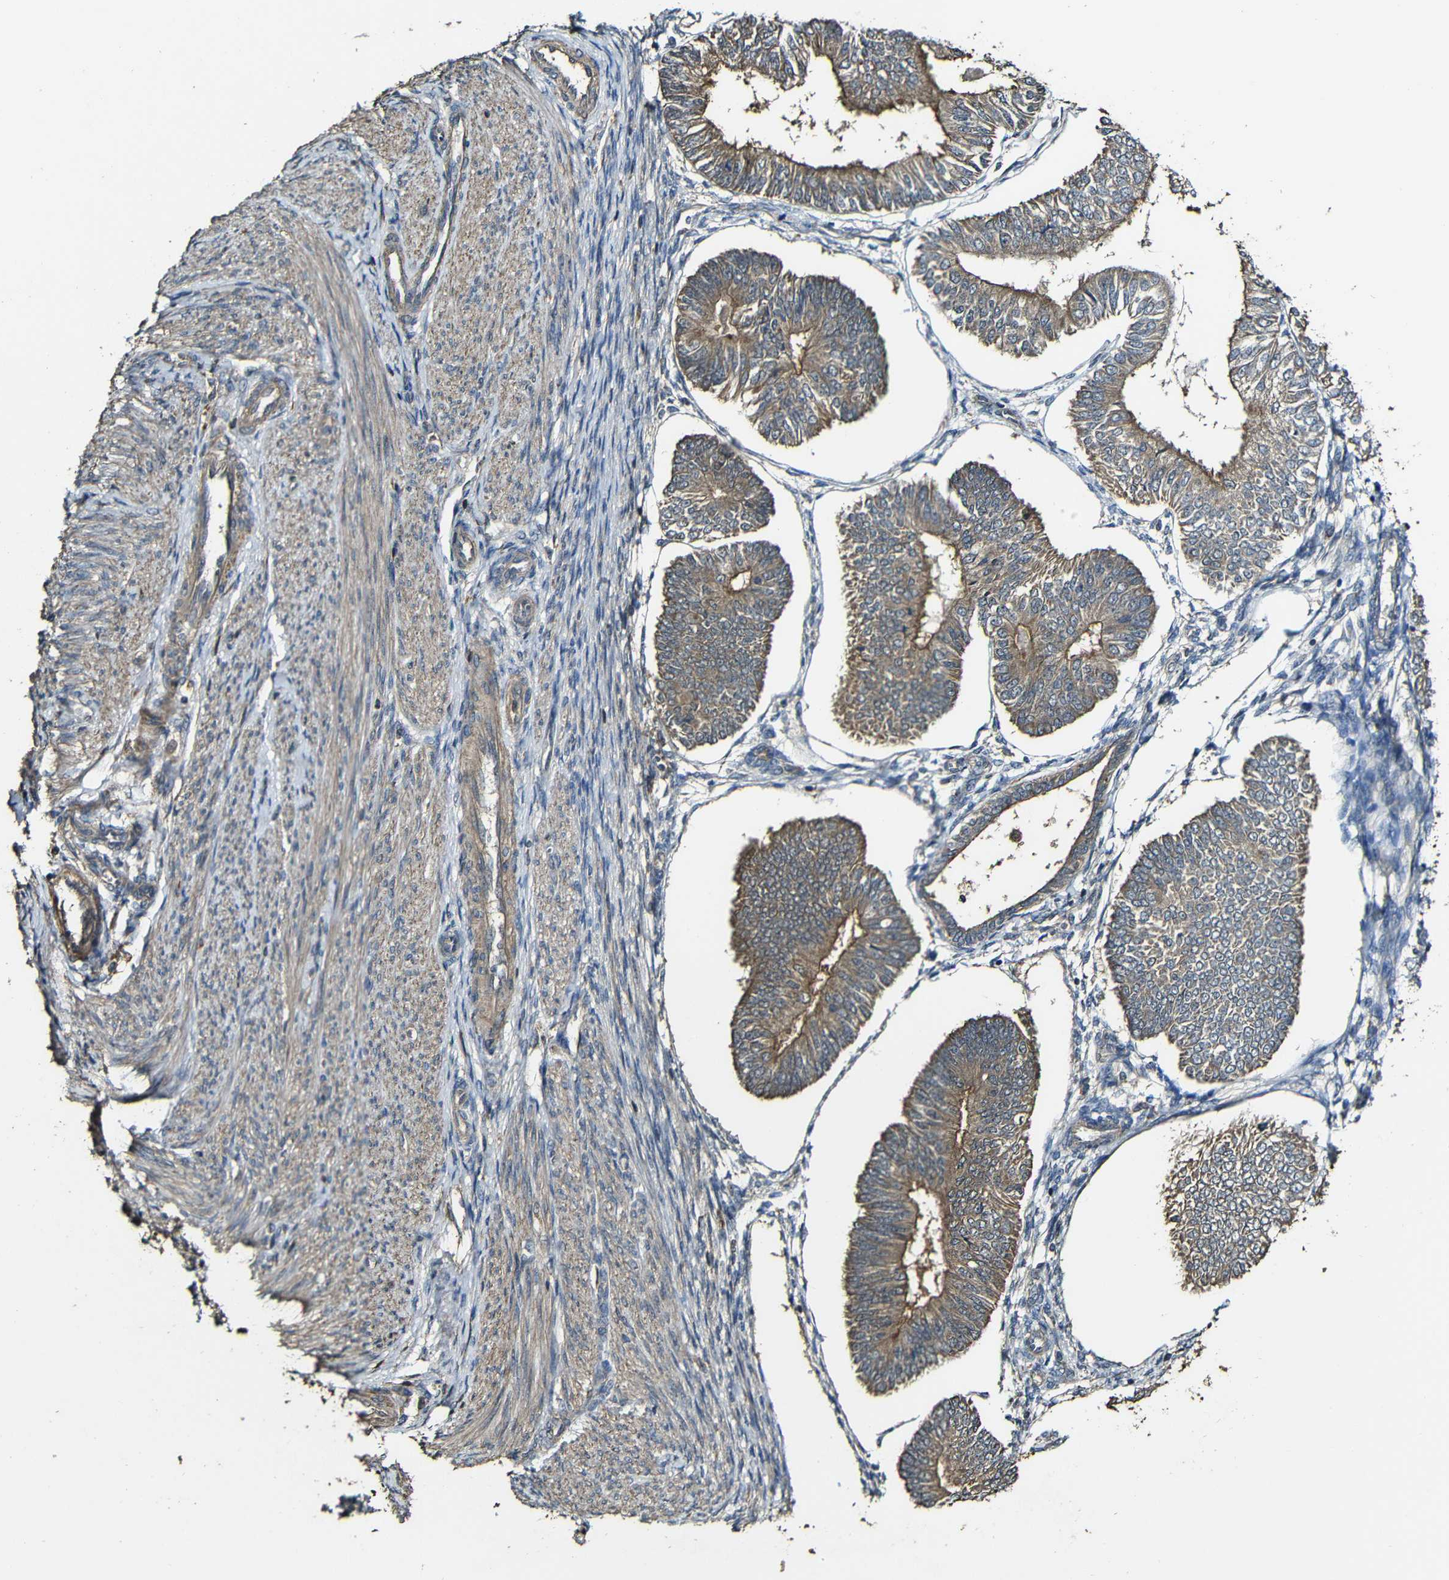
{"staining": {"intensity": "moderate", "quantity": ">75%", "location": "cytoplasmic/membranous"}, "tissue": "endometrial cancer", "cell_type": "Tumor cells", "image_type": "cancer", "snomed": [{"axis": "morphology", "description": "Adenocarcinoma, NOS"}, {"axis": "topography", "description": "Endometrium"}], "caption": "Endometrial adenocarcinoma tissue exhibits moderate cytoplasmic/membranous staining in approximately >75% of tumor cells", "gene": "CASP8", "patient": {"sex": "female", "age": 58}}